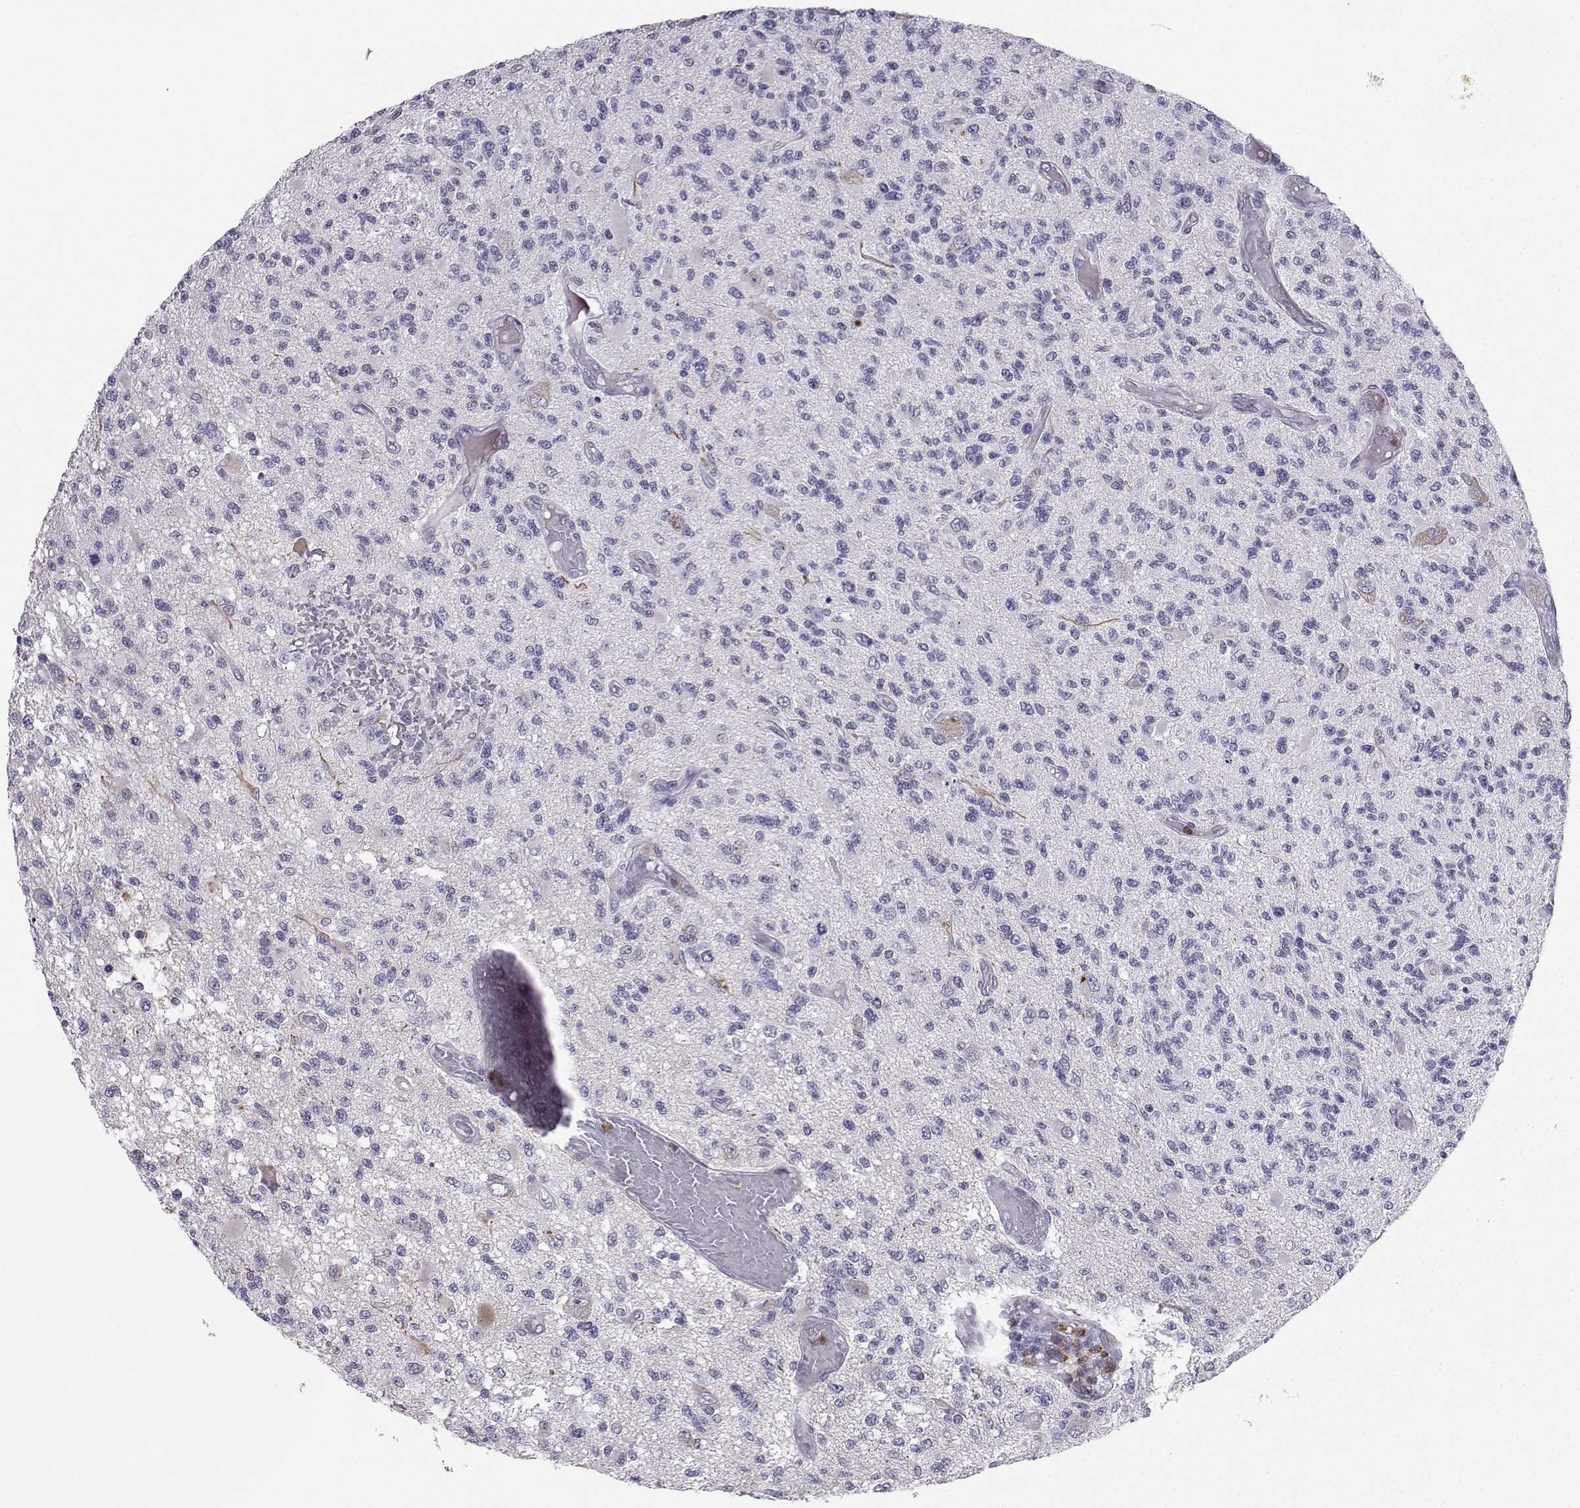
{"staining": {"intensity": "negative", "quantity": "none", "location": "none"}, "tissue": "glioma", "cell_type": "Tumor cells", "image_type": "cancer", "snomed": [{"axis": "morphology", "description": "Glioma, malignant, High grade"}, {"axis": "topography", "description": "Brain"}], "caption": "Protein analysis of high-grade glioma (malignant) exhibits no significant staining in tumor cells.", "gene": "CALY", "patient": {"sex": "female", "age": 63}}